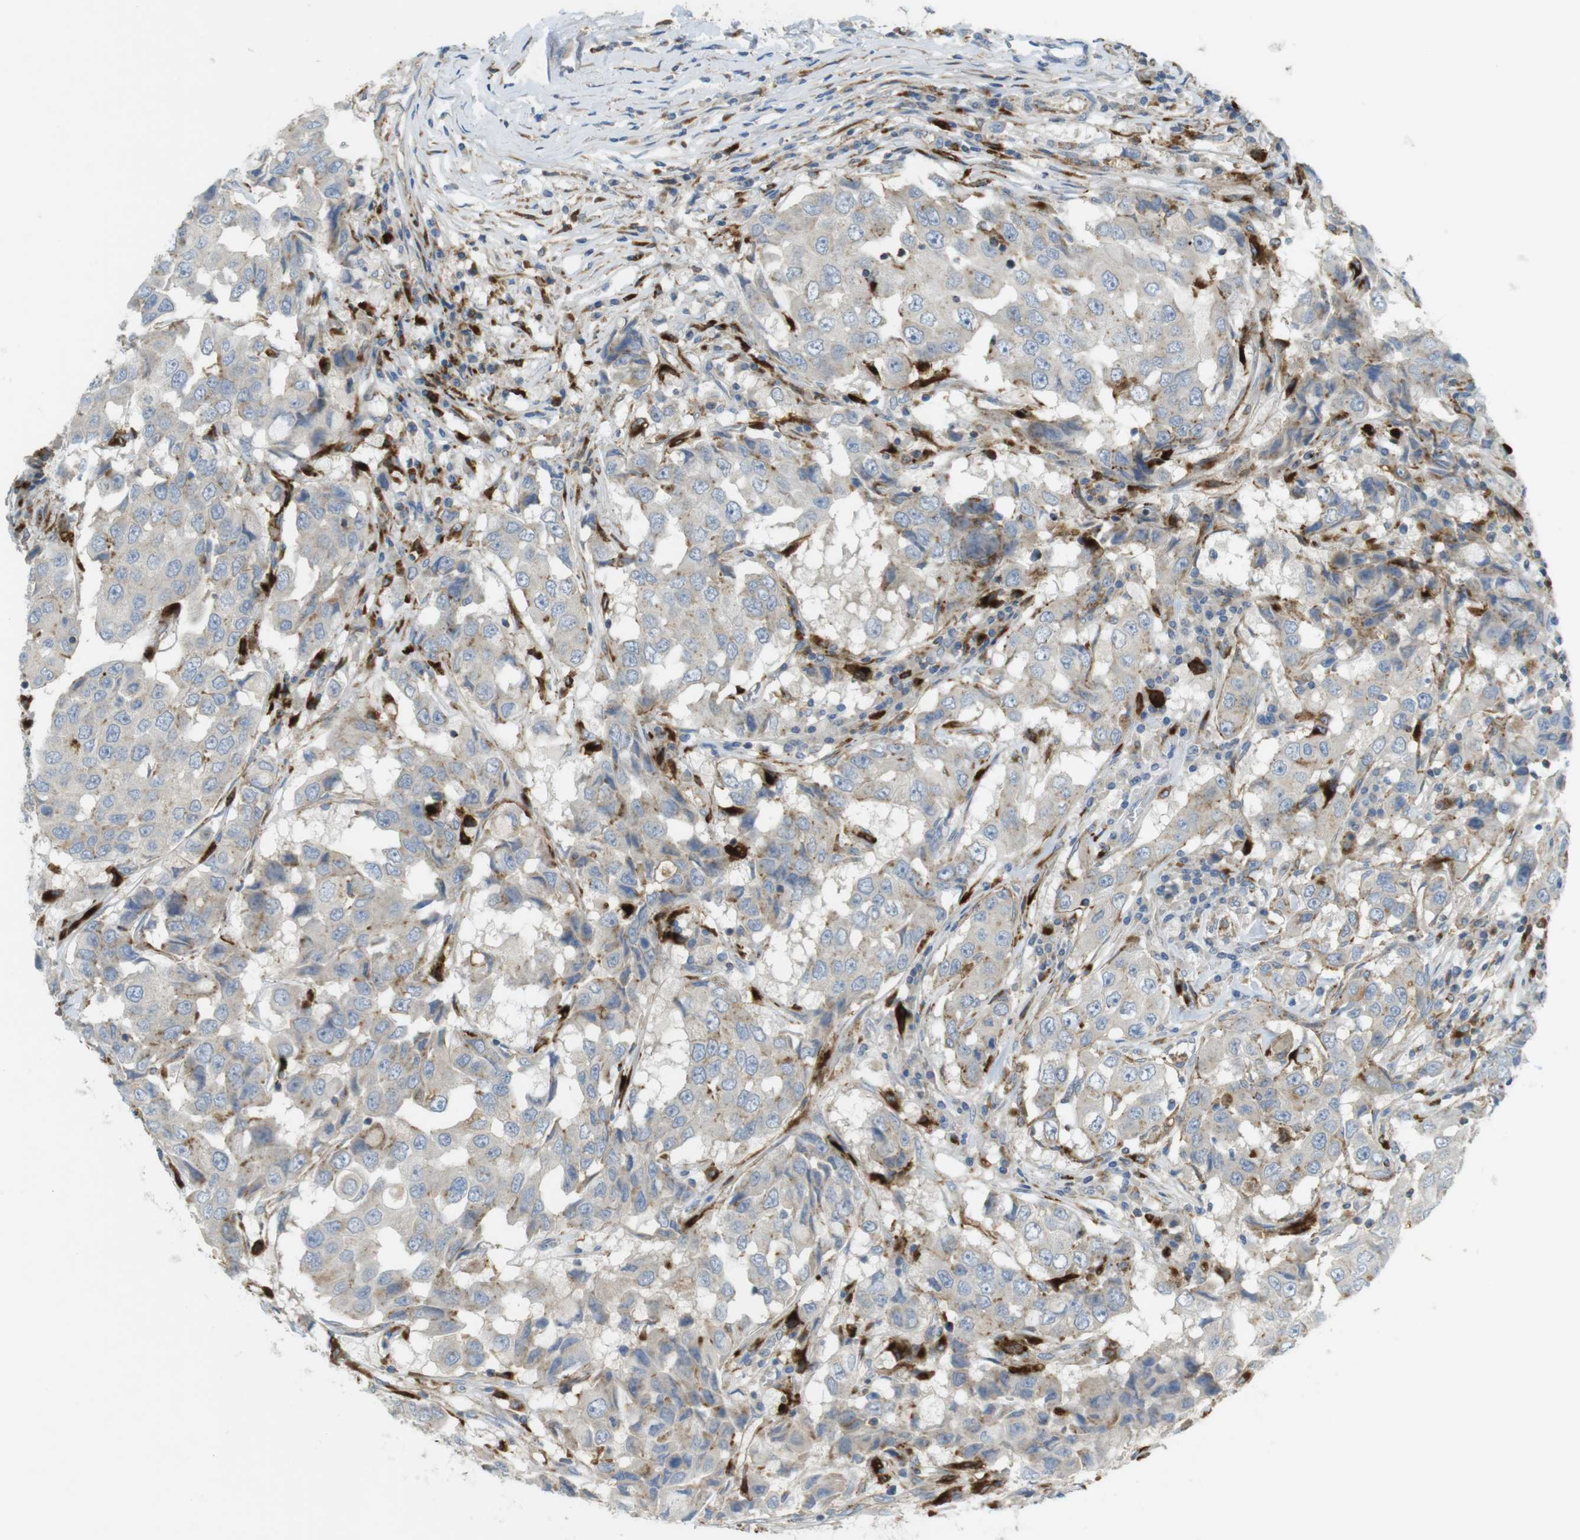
{"staining": {"intensity": "weak", "quantity": "<25%", "location": "cytoplasmic/membranous"}, "tissue": "breast cancer", "cell_type": "Tumor cells", "image_type": "cancer", "snomed": [{"axis": "morphology", "description": "Duct carcinoma"}, {"axis": "topography", "description": "Breast"}], "caption": "An immunohistochemistry (IHC) image of breast cancer is shown. There is no staining in tumor cells of breast cancer.", "gene": "LAMP1", "patient": {"sex": "female", "age": 27}}